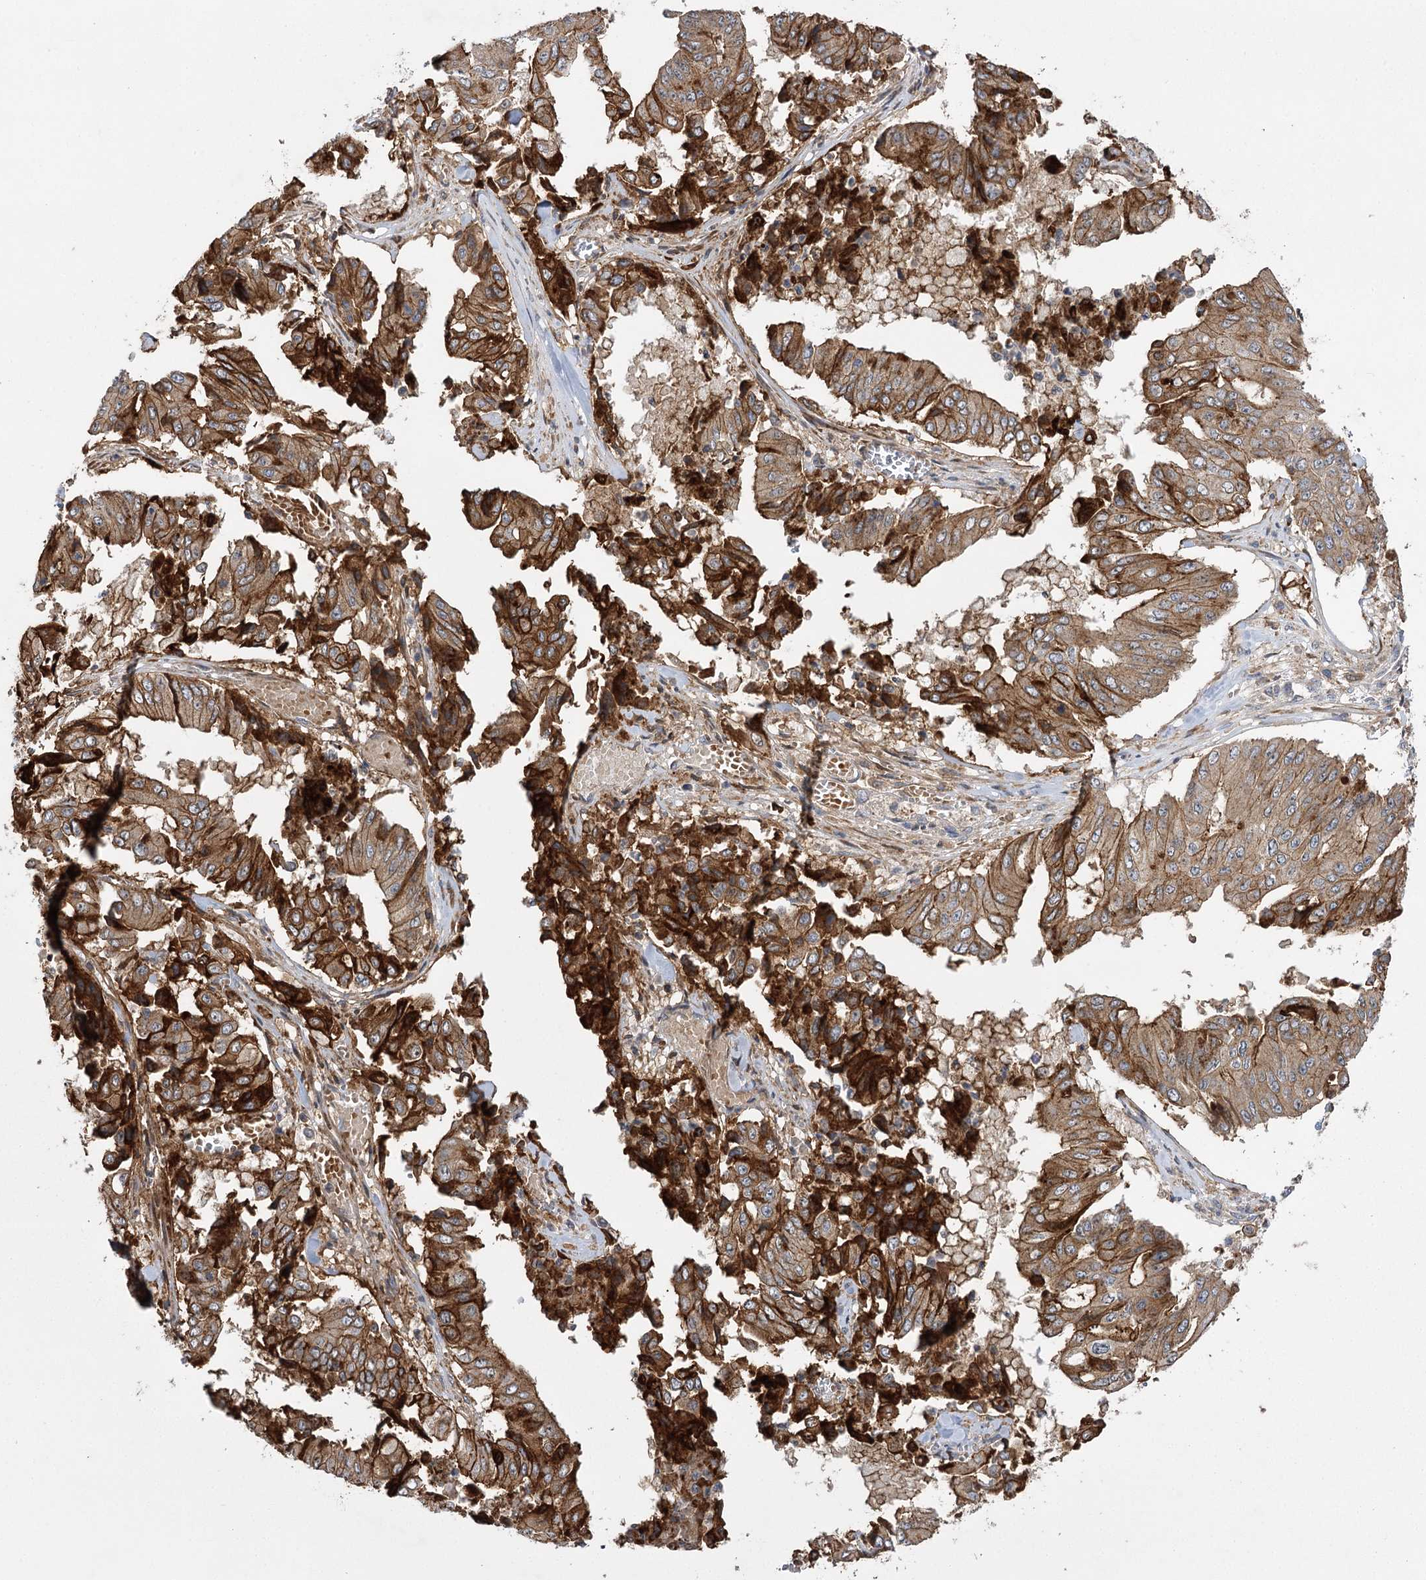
{"staining": {"intensity": "strong", "quantity": ">75%", "location": "cytoplasmic/membranous"}, "tissue": "pancreatic cancer", "cell_type": "Tumor cells", "image_type": "cancer", "snomed": [{"axis": "morphology", "description": "Adenocarcinoma, NOS"}, {"axis": "topography", "description": "Pancreas"}], "caption": "The image shows staining of pancreatic cancer (adenocarcinoma), revealing strong cytoplasmic/membranous protein staining (brown color) within tumor cells.", "gene": "KCNN2", "patient": {"sex": "female", "age": 77}}